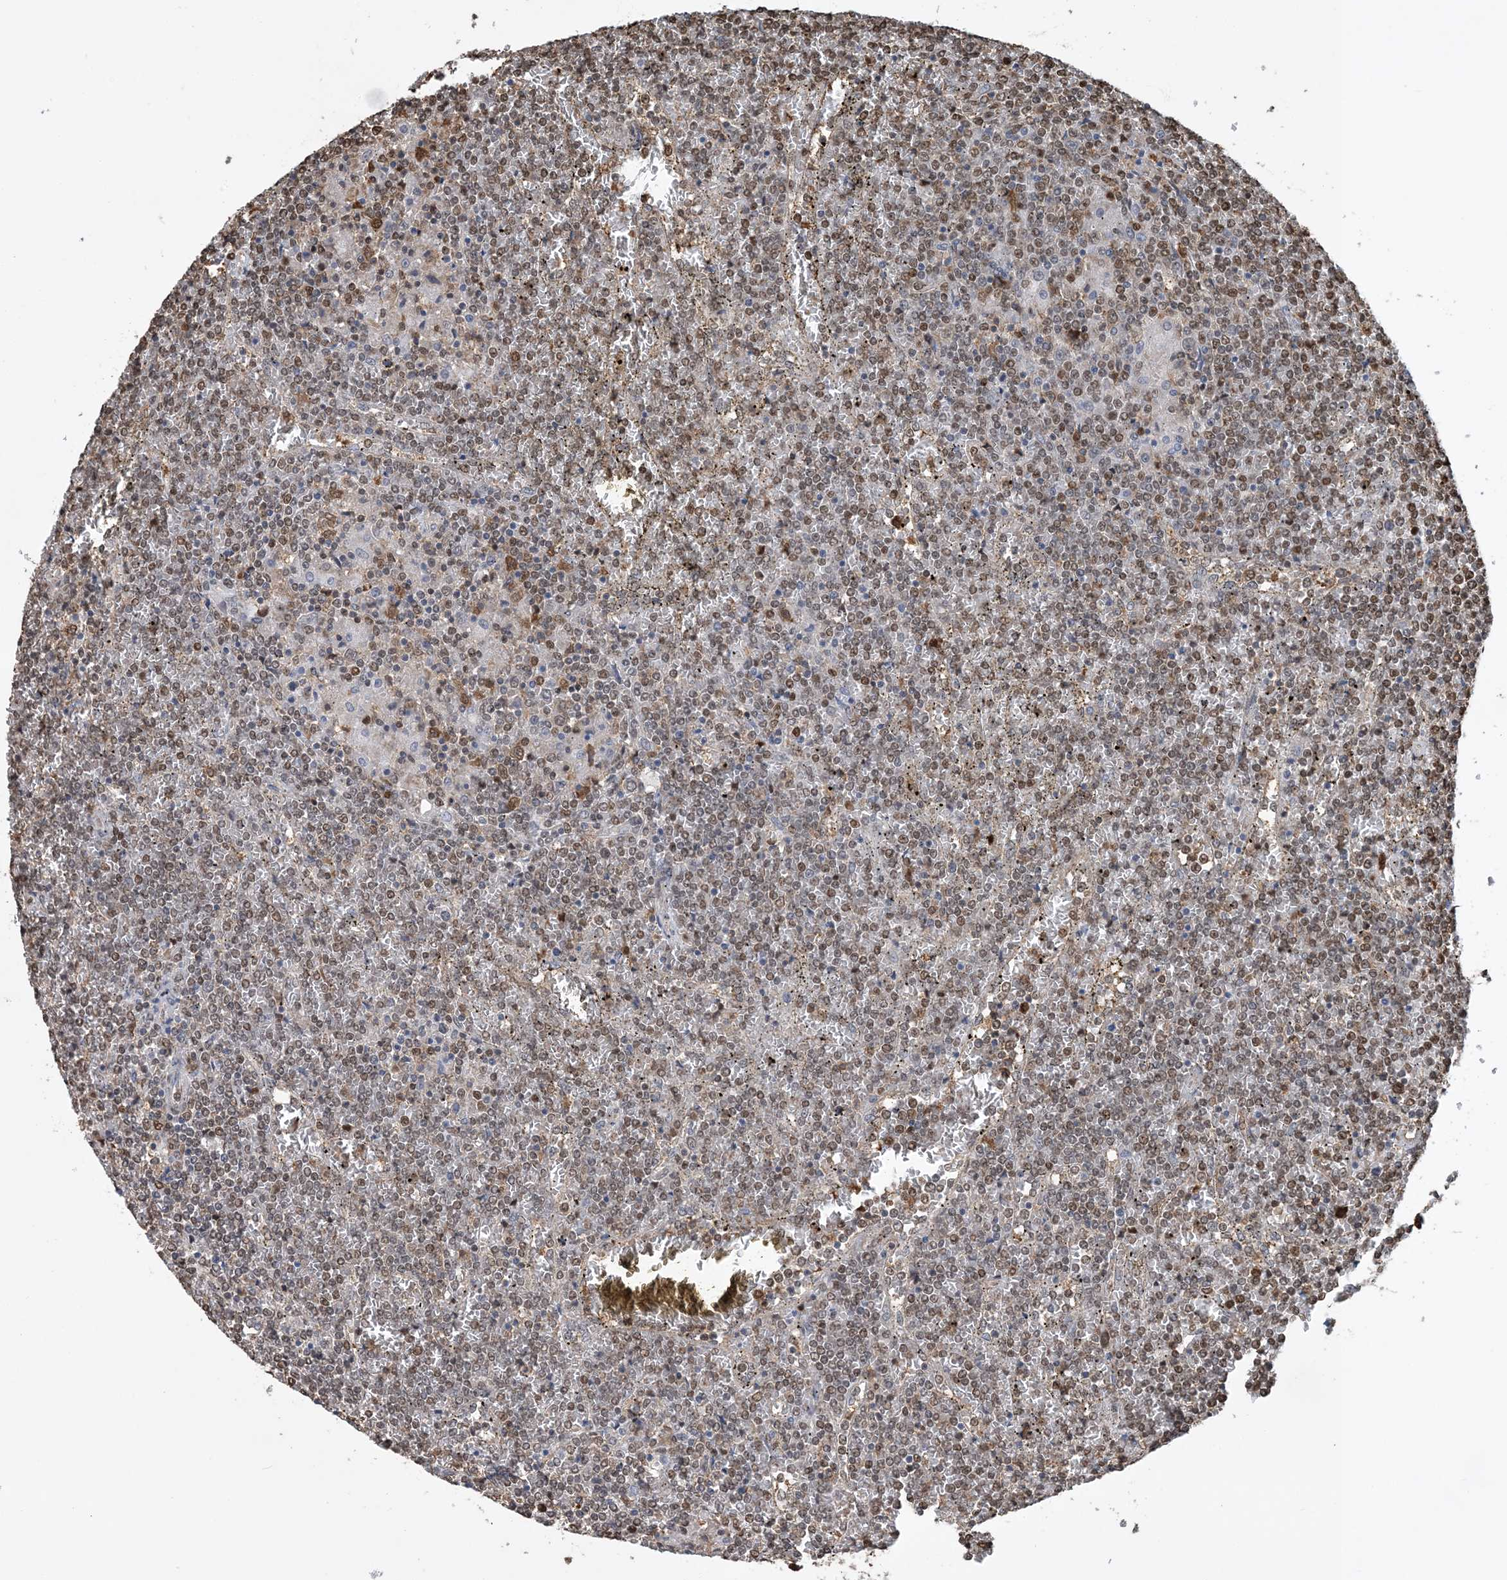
{"staining": {"intensity": "moderate", "quantity": "25%-75%", "location": "nuclear"}, "tissue": "lymphoma", "cell_type": "Tumor cells", "image_type": "cancer", "snomed": [{"axis": "morphology", "description": "Malignant lymphoma, non-Hodgkin's type, Low grade"}, {"axis": "topography", "description": "Spleen"}], "caption": "Human lymphoma stained with a brown dye shows moderate nuclear positive staining in approximately 25%-75% of tumor cells.", "gene": "HSPA1A", "patient": {"sex": "female", "age": 19}}